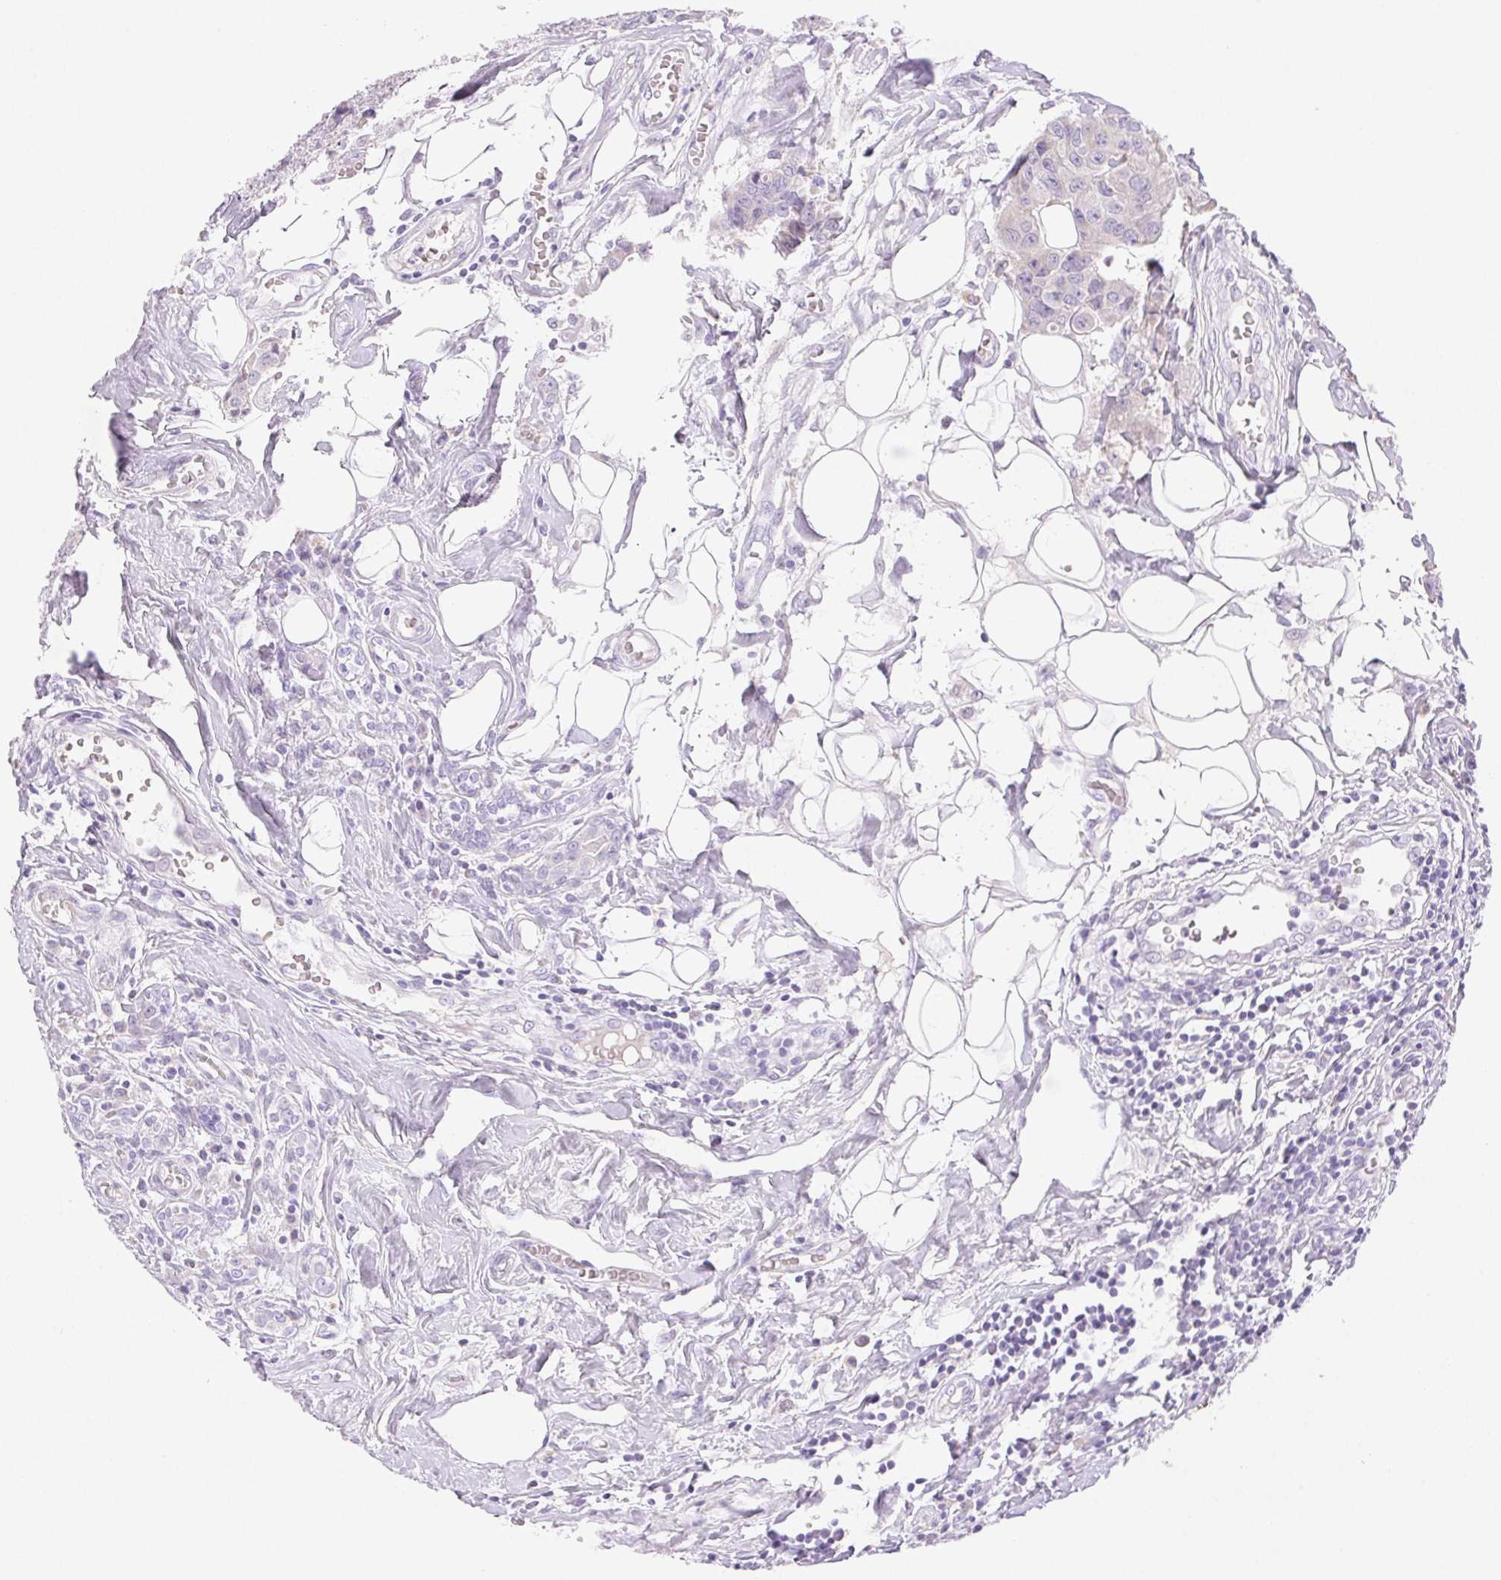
{"staining": {"intensity": "negative", "quantity": "none", "location": "none"}, "tissue": "breast cancer", "cell_type": "Tumor cells", "image_type": "cancer", "snomed": [{"axis": "morphology", "description": "Duct carcinoma"}, {"axis": "topography", "description": "Breast"}], "caption": "A high-resolution photomicrograph shows immunohistochemistry (IHC) staining of breast cancer (infiltrating ductal carcinoma), which demonstrates no significant staining in tumor cells.", "gene": "ARHGAP11B", "patient": {"sex": "female", "age": 43}}